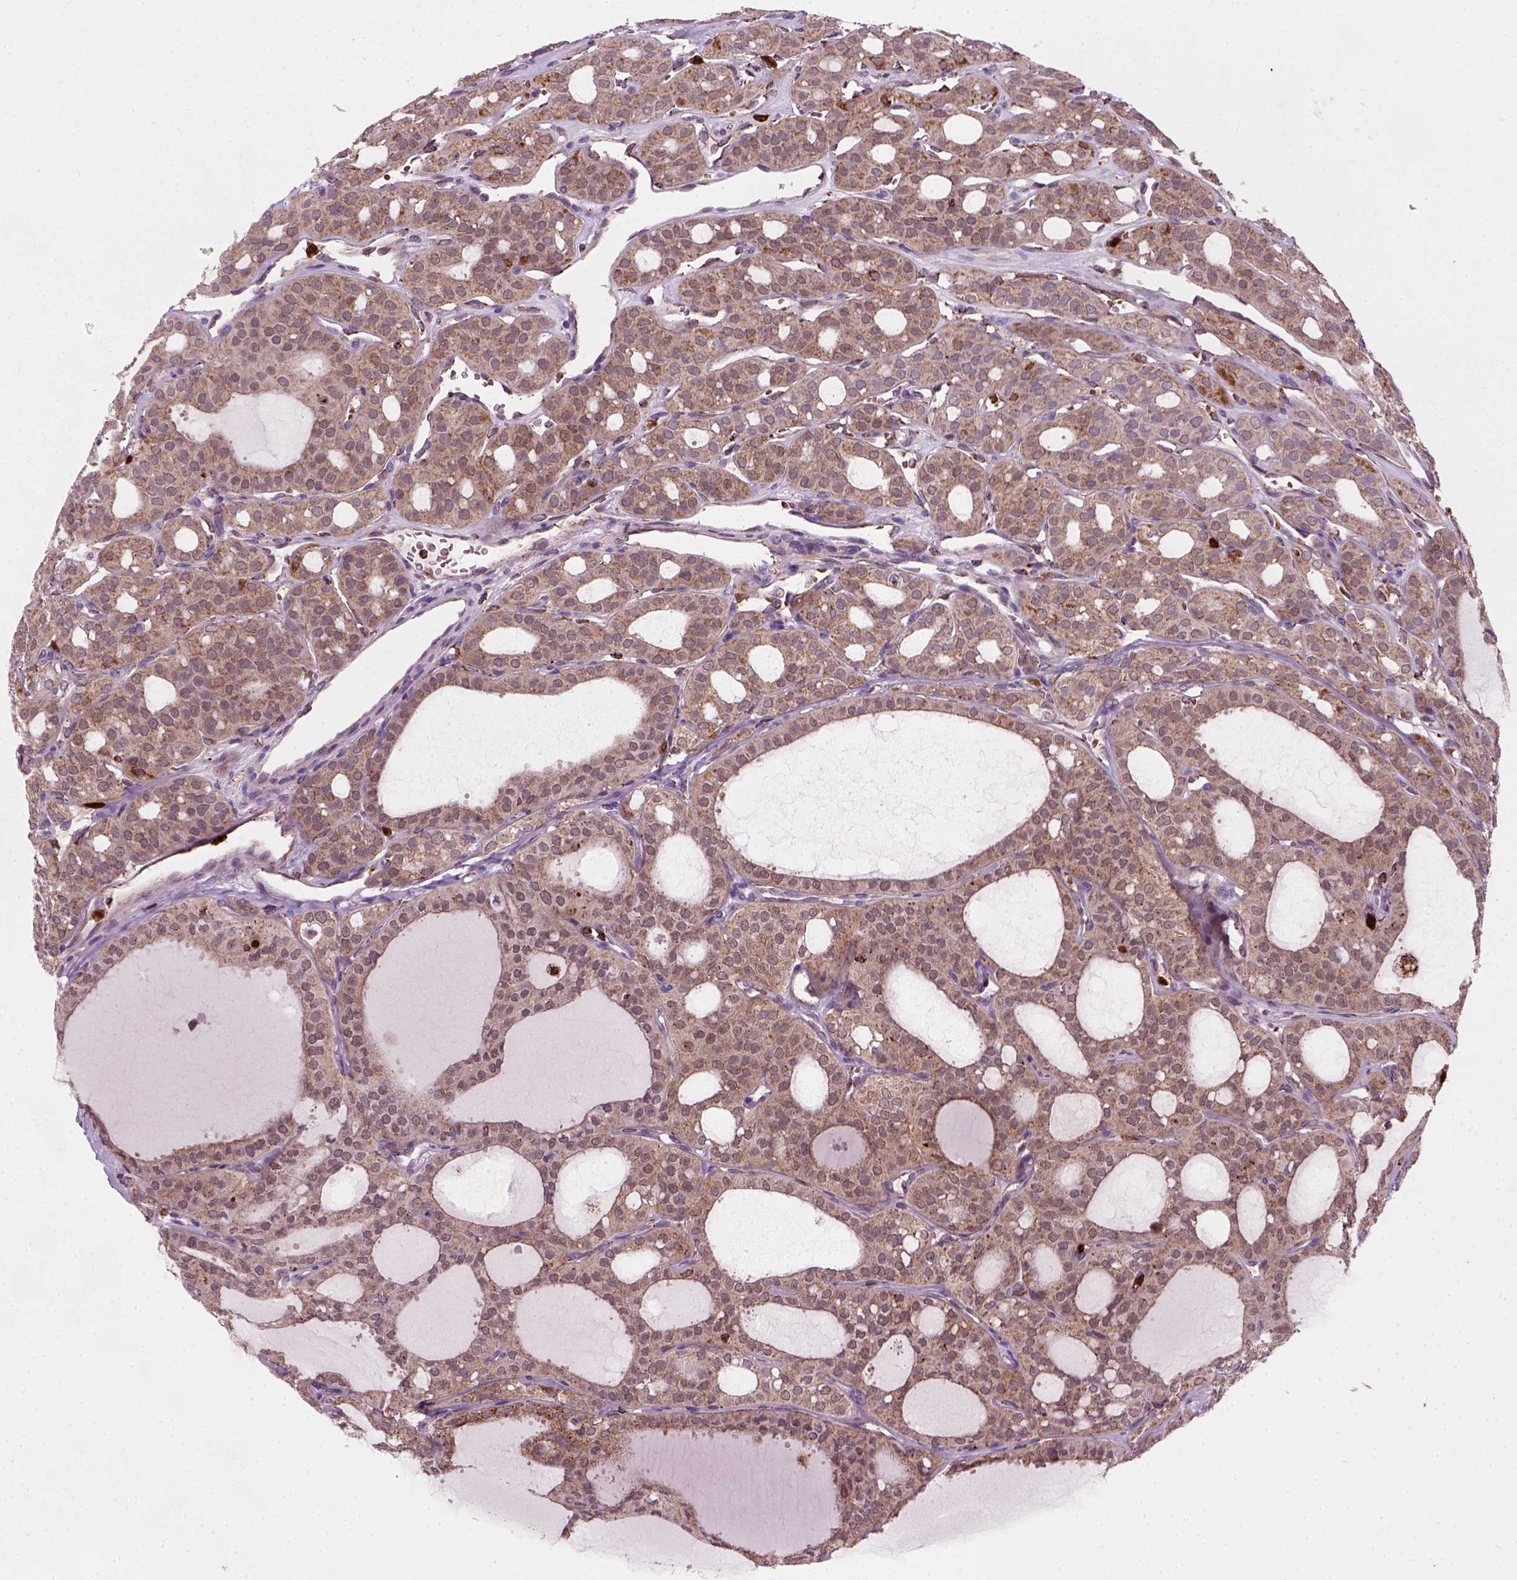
{"staining": {"intensity": "moderate", "quantity": ">75%", "location": "cytoplasmic/membranous"}, "tissue": "thyroid cancer", "cell_type": "Tumor cells", "image_type": "cancer", "snomed": [{"axis": "morphology", "description": "Follicular adenoma carcinoma, NOS"}, {"axis": "topography", "description": "Thyroid gland"}], "caption": "Immunohistochemistry (IHC) staining of follicular adenoma carcinoma (thyroid), which shows medium levels of moderate cytoplasmic/membranous staining in about >75% of tumor cells indicating moderate cytoplasmic/membranous protein expression. The staining was performed using DAB (brown) for protein detection and nuclei were counterstained in hematoxylin (blue).", "gene": "NUDT16L1", "patient": {"sex": "male", "age": 75}}